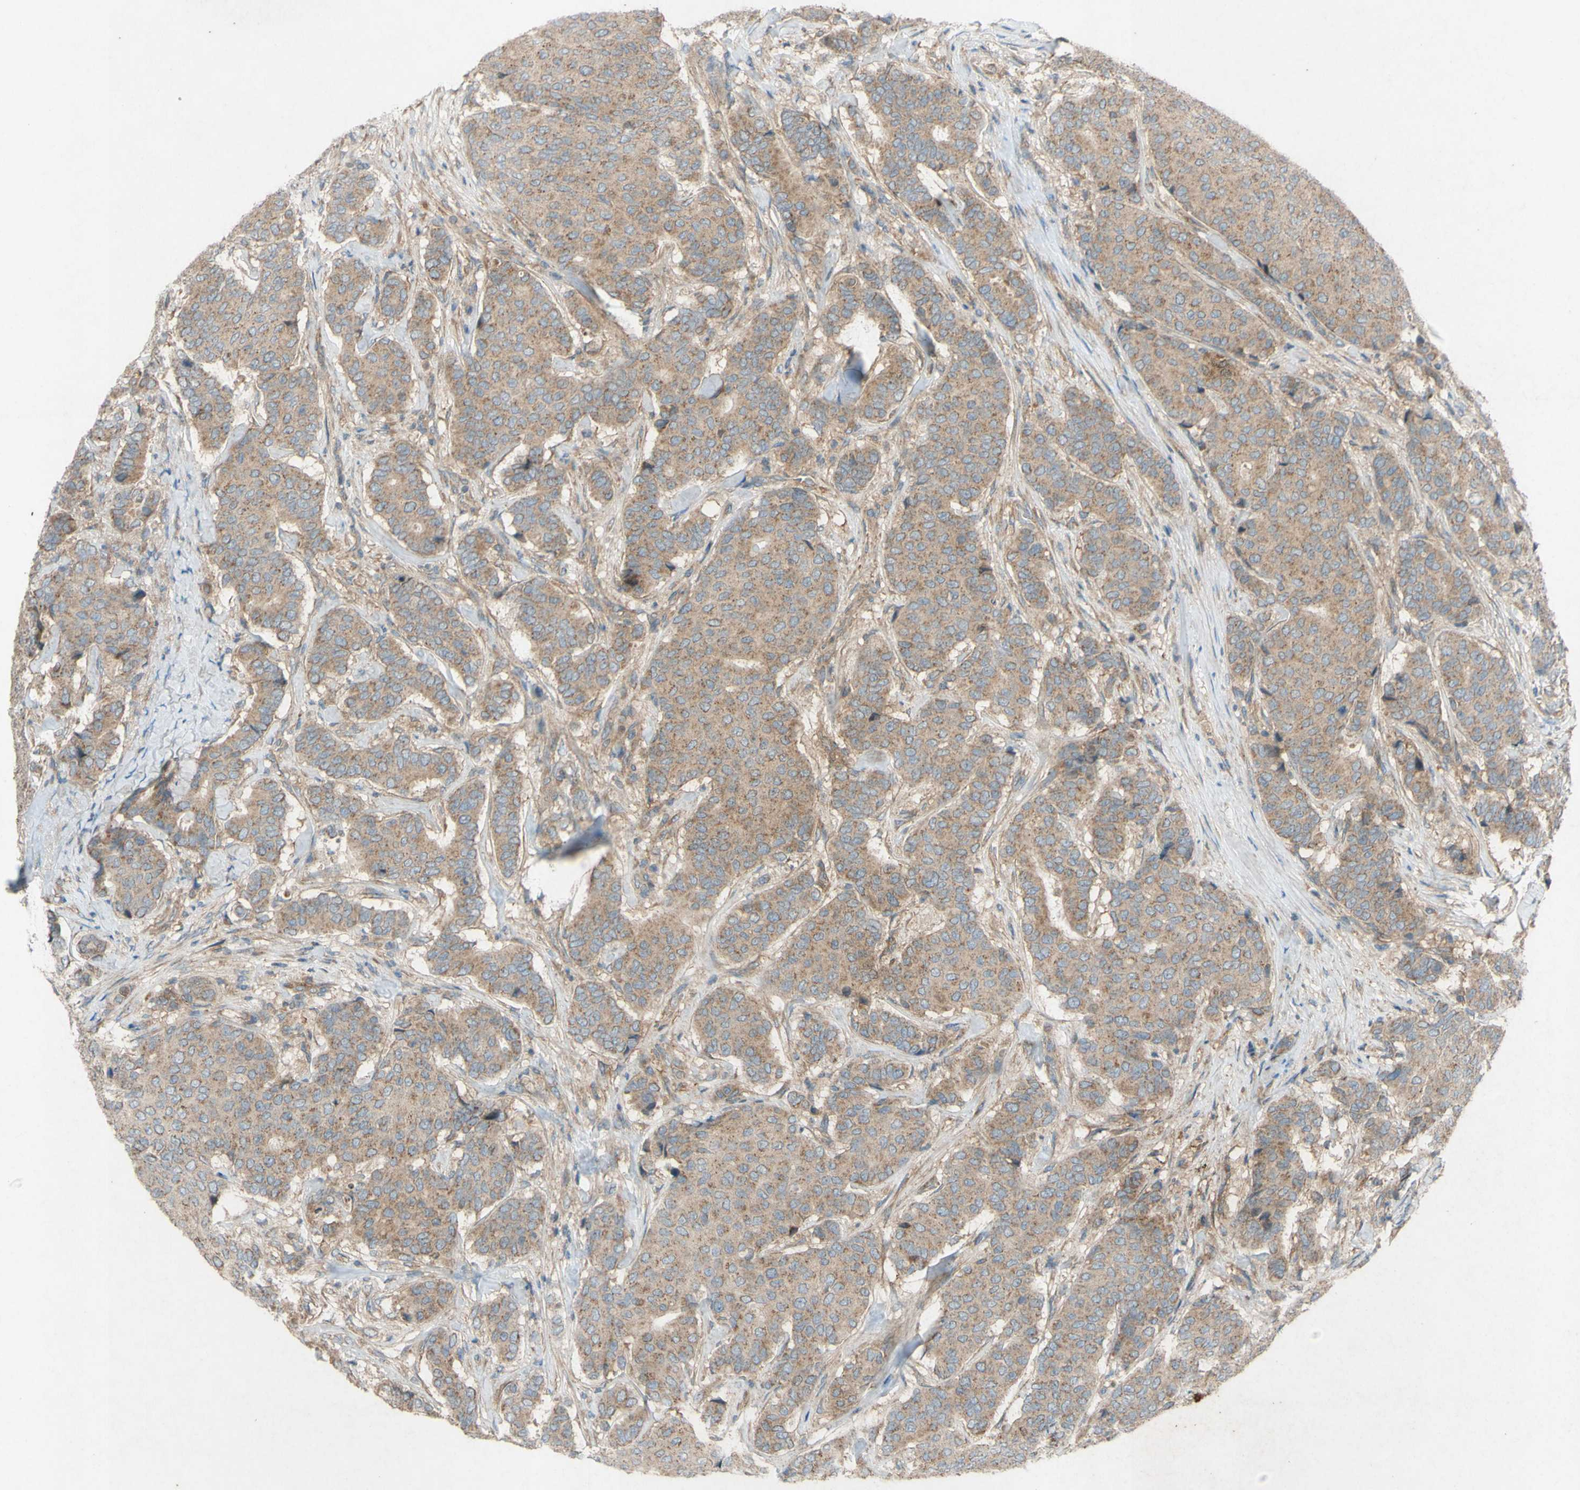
{"staining": {"intensity": "moderate", "quantity": ">75%", "location": "cytoplasmic/membranous"}, "tissue": "breast cancer", "cell_type": "Tumor cells", "image_type": "cancer", "snomed": [{"axis": "morphology", "description": "Duct carcinoma"}, {"axis": "topography", "description": "Breast"}], "caption": "The immunohistochemical stain shows moderate cytoplasmic/membranous positivity in tumor cells of breast intraductal carcinoma tissue. The staining was performed using DAB (3,3'-diaminobenzidine) to visualize the protein expression in brown, while the nuclei were stained in blue with hematoxylin (Magnification: 20x).", "gene": "TST", "patient": {"sex": "female", "age": 75}}